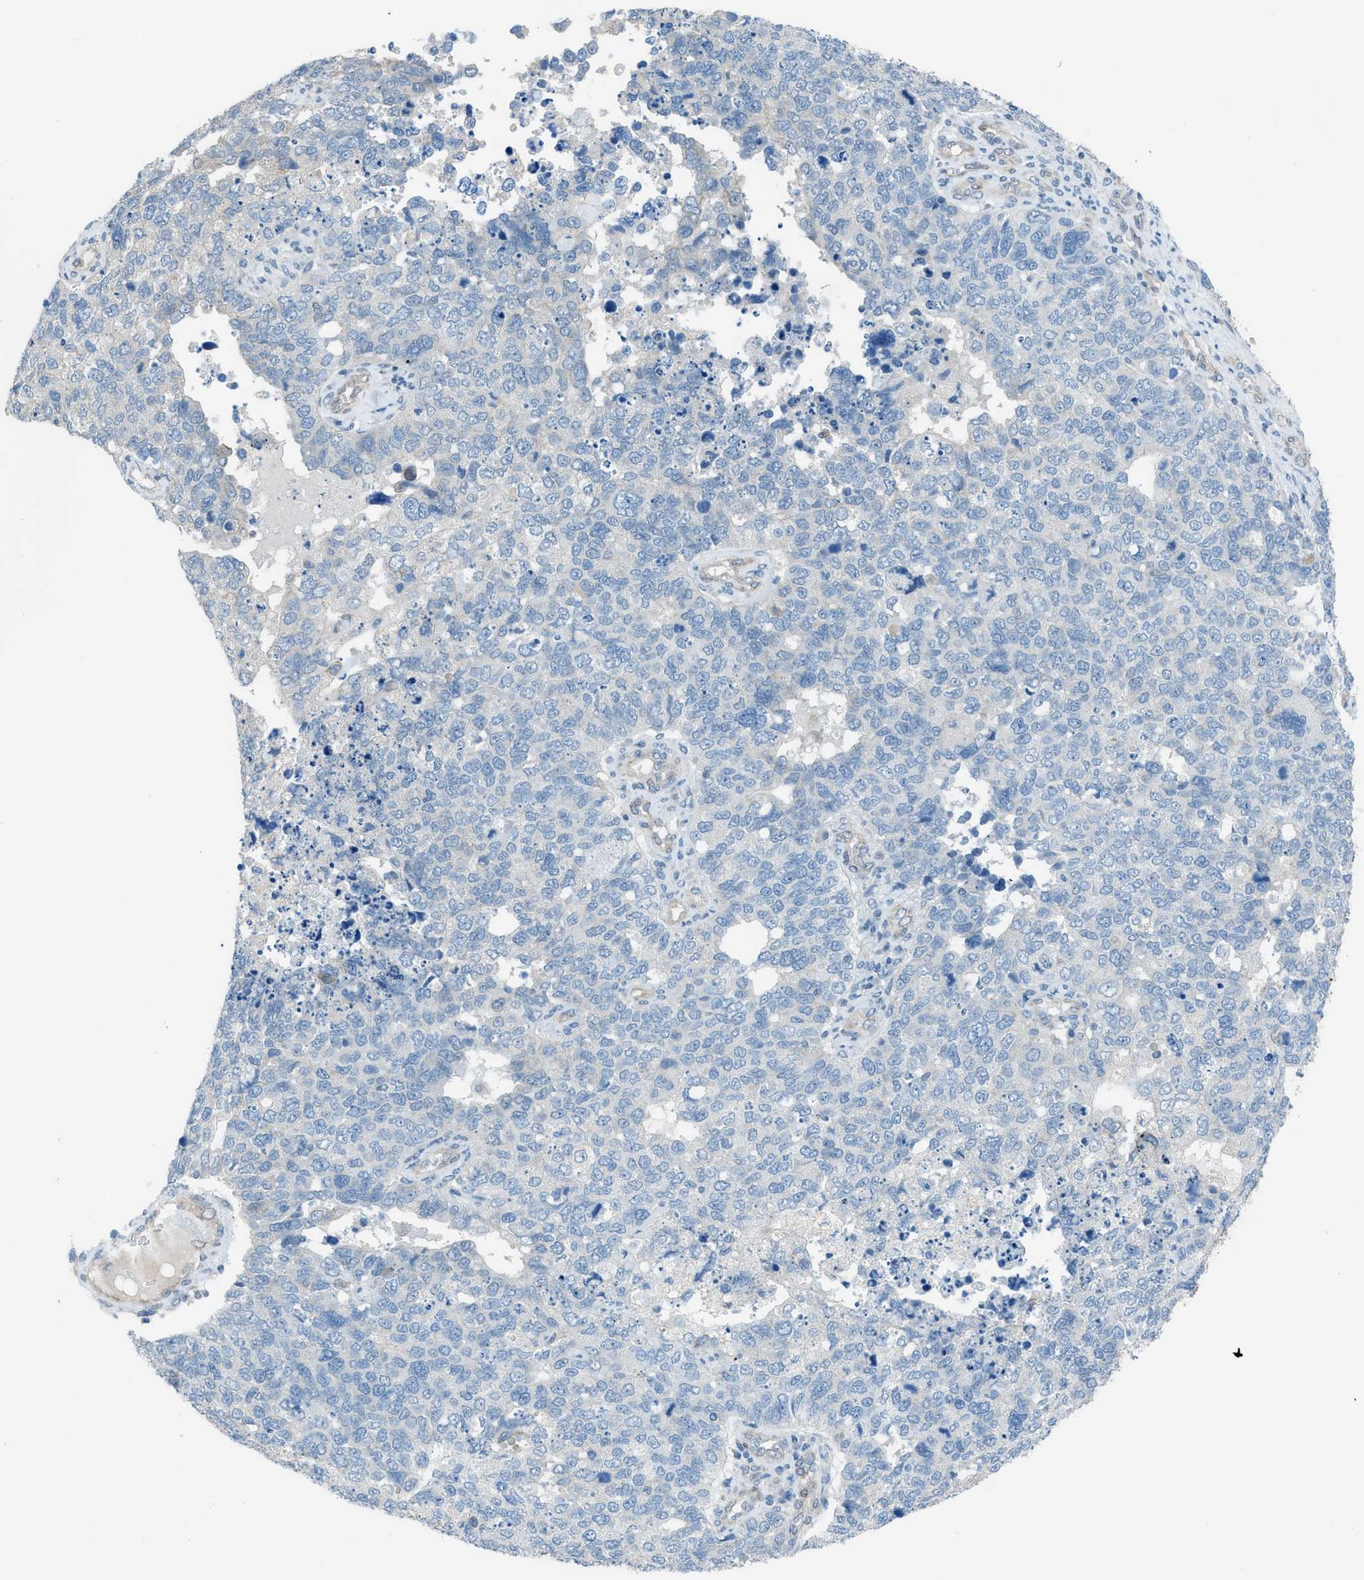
{"staining": {"intensity": "negative", "quantity": "none", "location": "none"}, "tissue": "cervical cancer", "cell_type": "Tumor cells", "image_type": "cancer", "snomed": [{"axis": "morphology", "description": "Squamous cell carcinoma, NOS"}, {"axis": "topography", "description": "Cervix"}], "caption": "The photomicrograph reveals no staining of tumor cells in cervical cancer (squamous cell carcinoma). (DAB (3,3'-diaminobenzidine) immunohistochemistry with hematoxylin counter stain).", "gene": "PRKN", "patient": {"sex": "female", "age": 63}}